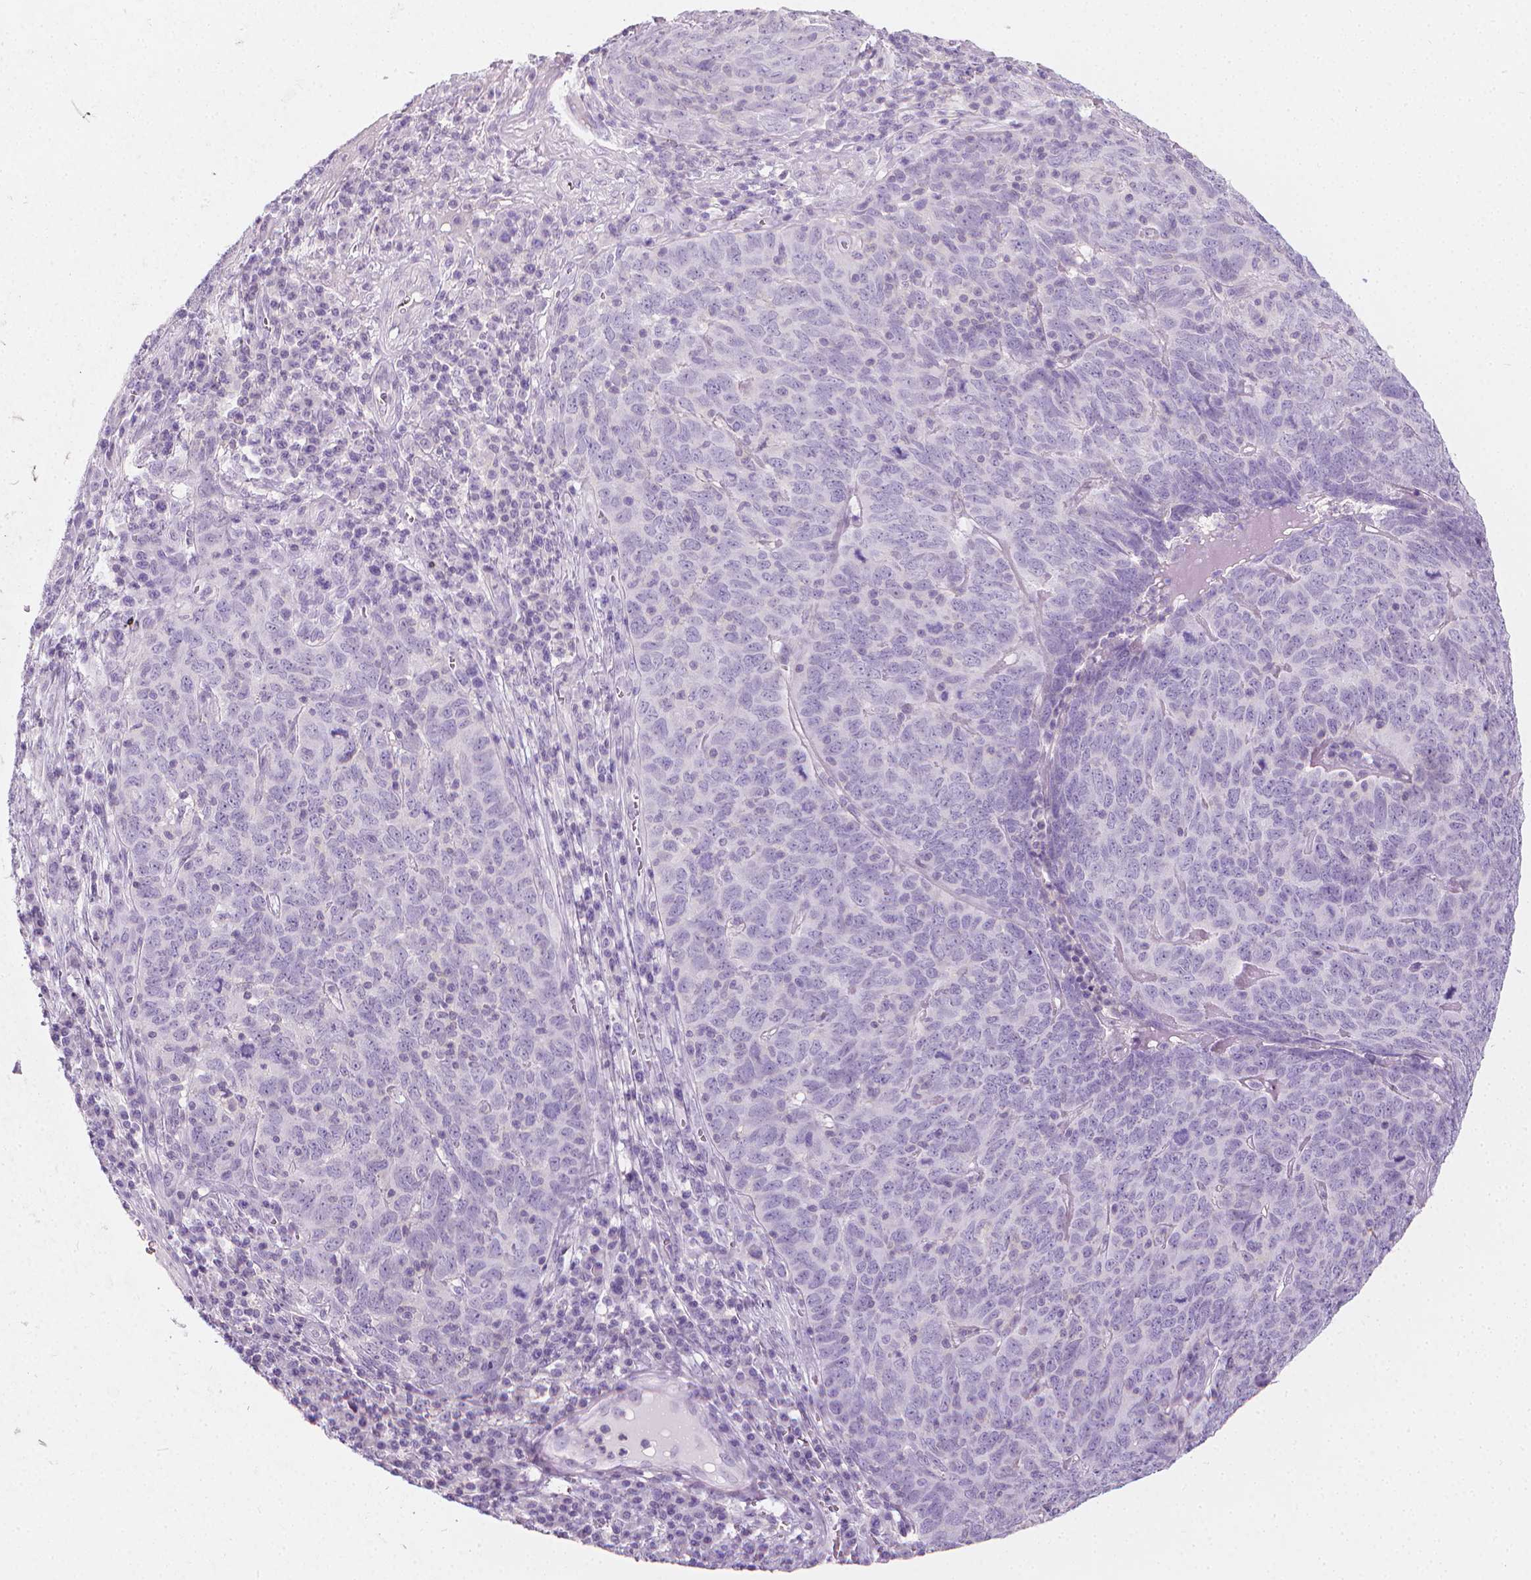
{"staining": {"intensity": "negative", "quantity": "none", "location": "none"}, "tissue": "skin cancer", "cell_type": "Tumor cells", "image_type": "cancer", "snomed": [{"axis": "morphology", "description": "Squamous cell carcinoma, NOS"}, {"axis": "topography", "description": "Skin"}, {"axis": "topography", "description": "Anal"}], "caption": "There is no significant expression in tumor cells of squamous cell carcinoma (skin).", "gene": "DCAF8L1", "patient": {"sex": "female", "age": 51}}